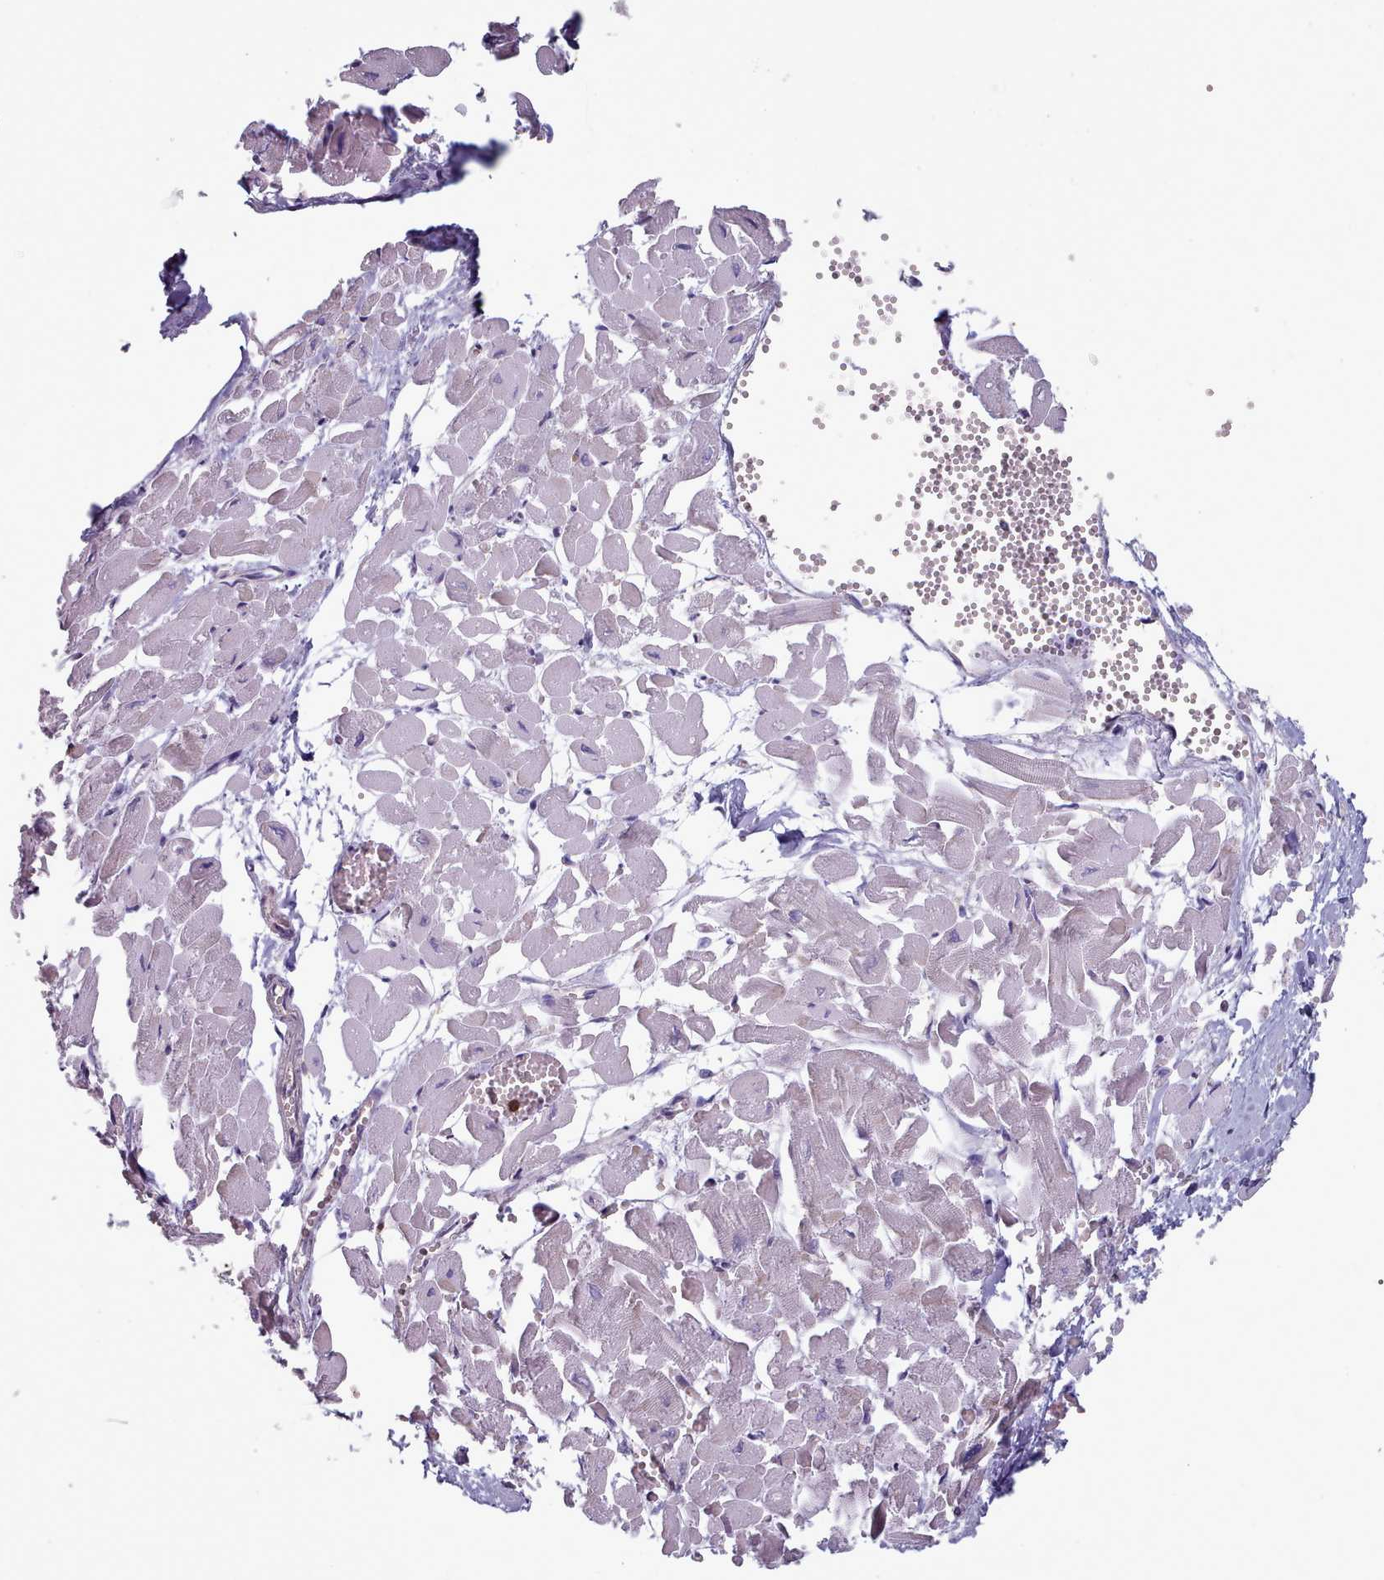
{"staining": {"intensity": "moderate", "quantity": "<25%", "location": "cytoplasmic/membranous"}, "tissue": "heart muscle", "cell_type": "Cardiomyocytes", "image_type": "normal", "snomed": [{"axis": "morphology", "description": "Normal tissue, NOS"}, {"axis": "topography", "description": "Heart"}], "caption": "Human heart muscle stained with a brown dye reveals moderate cytoplasmic/membranous positive staining in about <25% of cardiomyocytes.", "gene": "RAC1", "patient": {"sex": "male", "age": 54}}